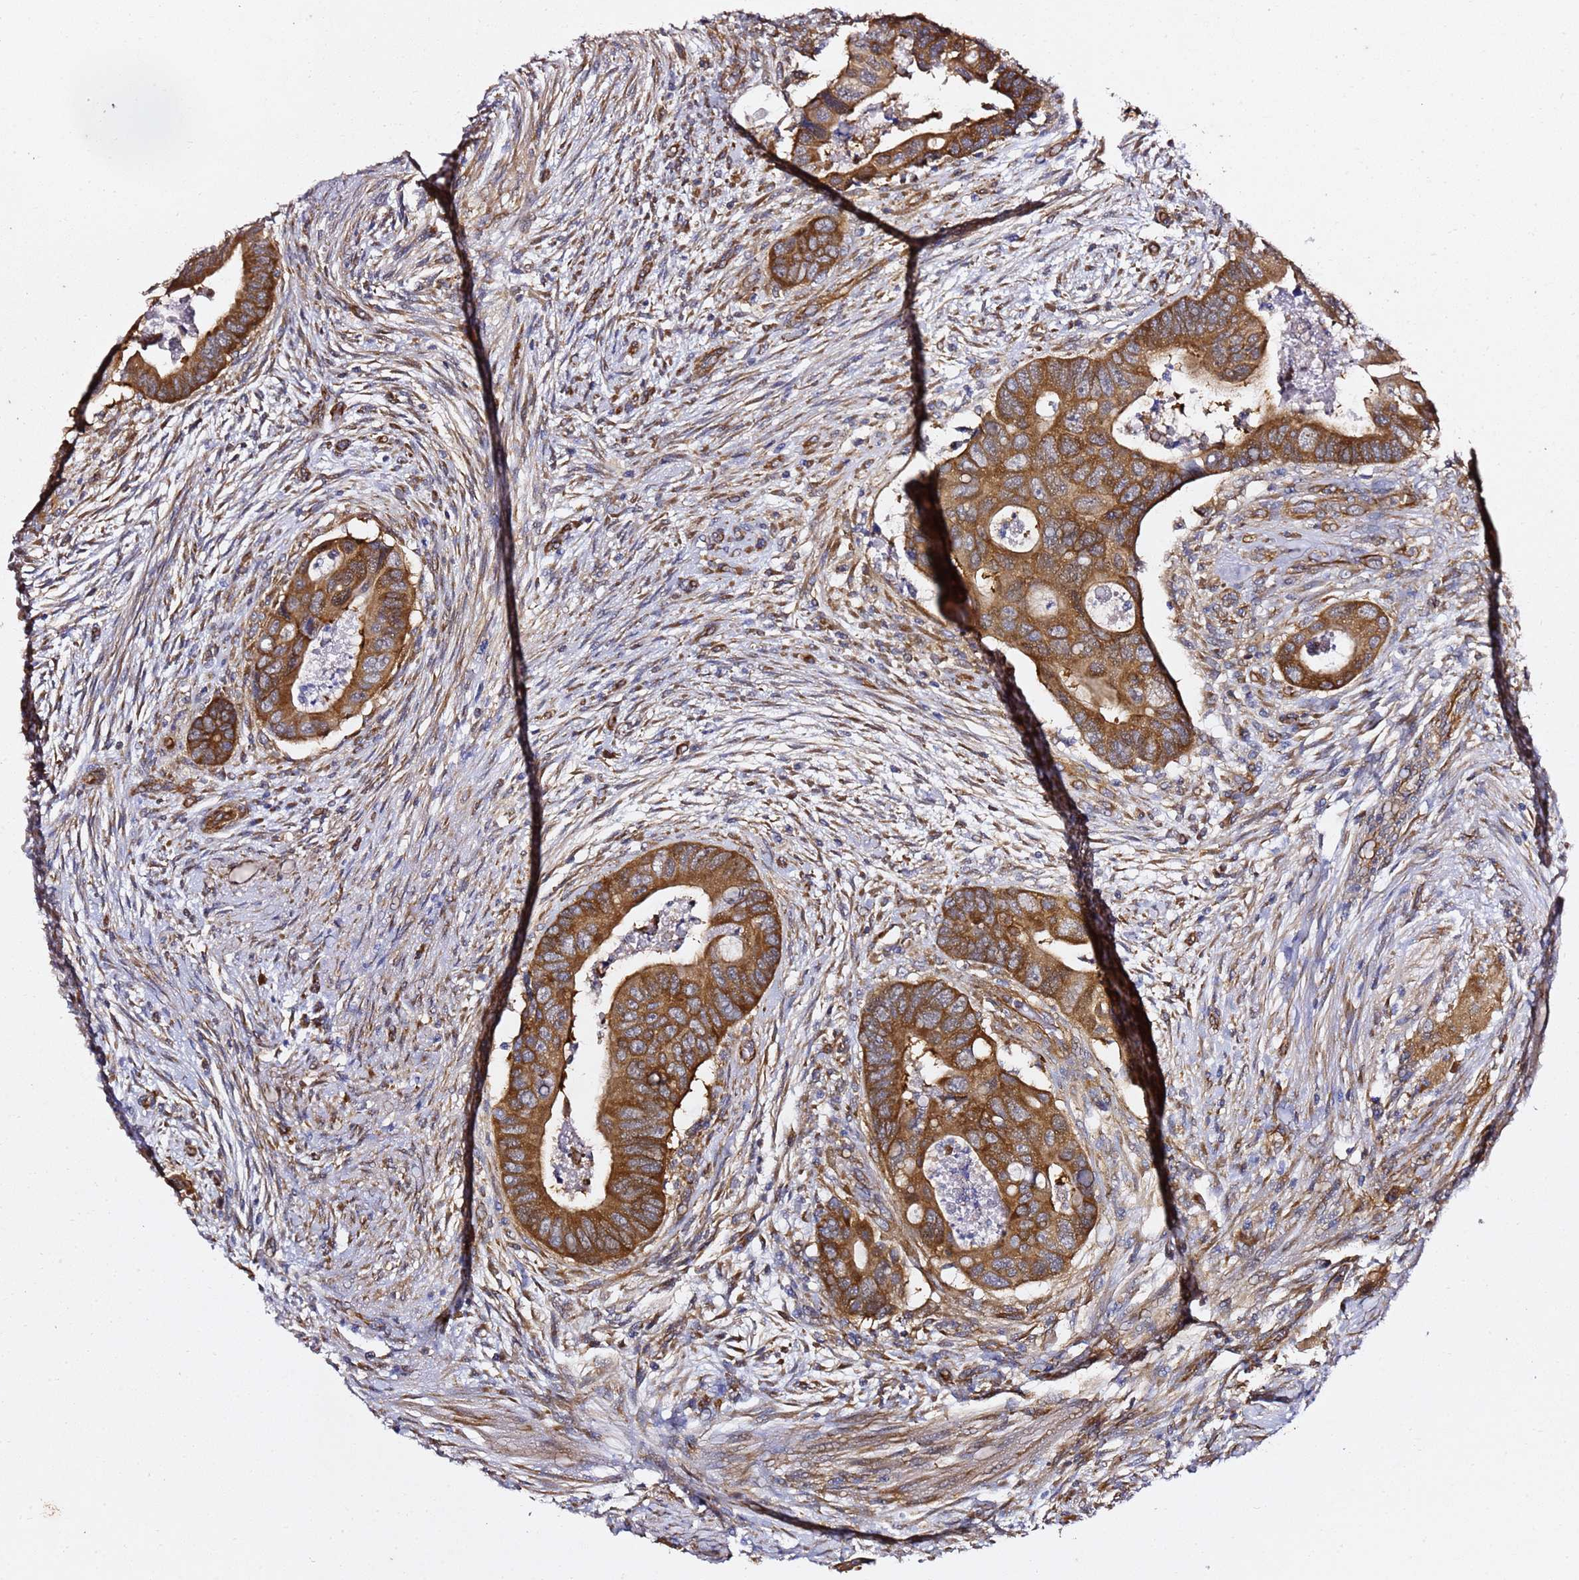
{"staining": {"intensity": "strong", "quantity": ">75%", "location": "cytoplasmic/membranous"}, "tissue": "colorectal cancer", "cell_type": "Tumor cells", "image_type": "cancer", "snomed": [{"axis": "morphology", "description": "Adenocarcinoma, NOS"}, {"axis": "topography", "description": "Rectum"}], "caption": "Brown immunohistochemical staining in adenocarcinoma (colorectal) displays strong cytoplasmic/membranous positivity in approximately >75% of tumor cells. Nuclei are stained in blue.", "gene": "TPST1", "patient": {"sex": "female", "age": 78}}